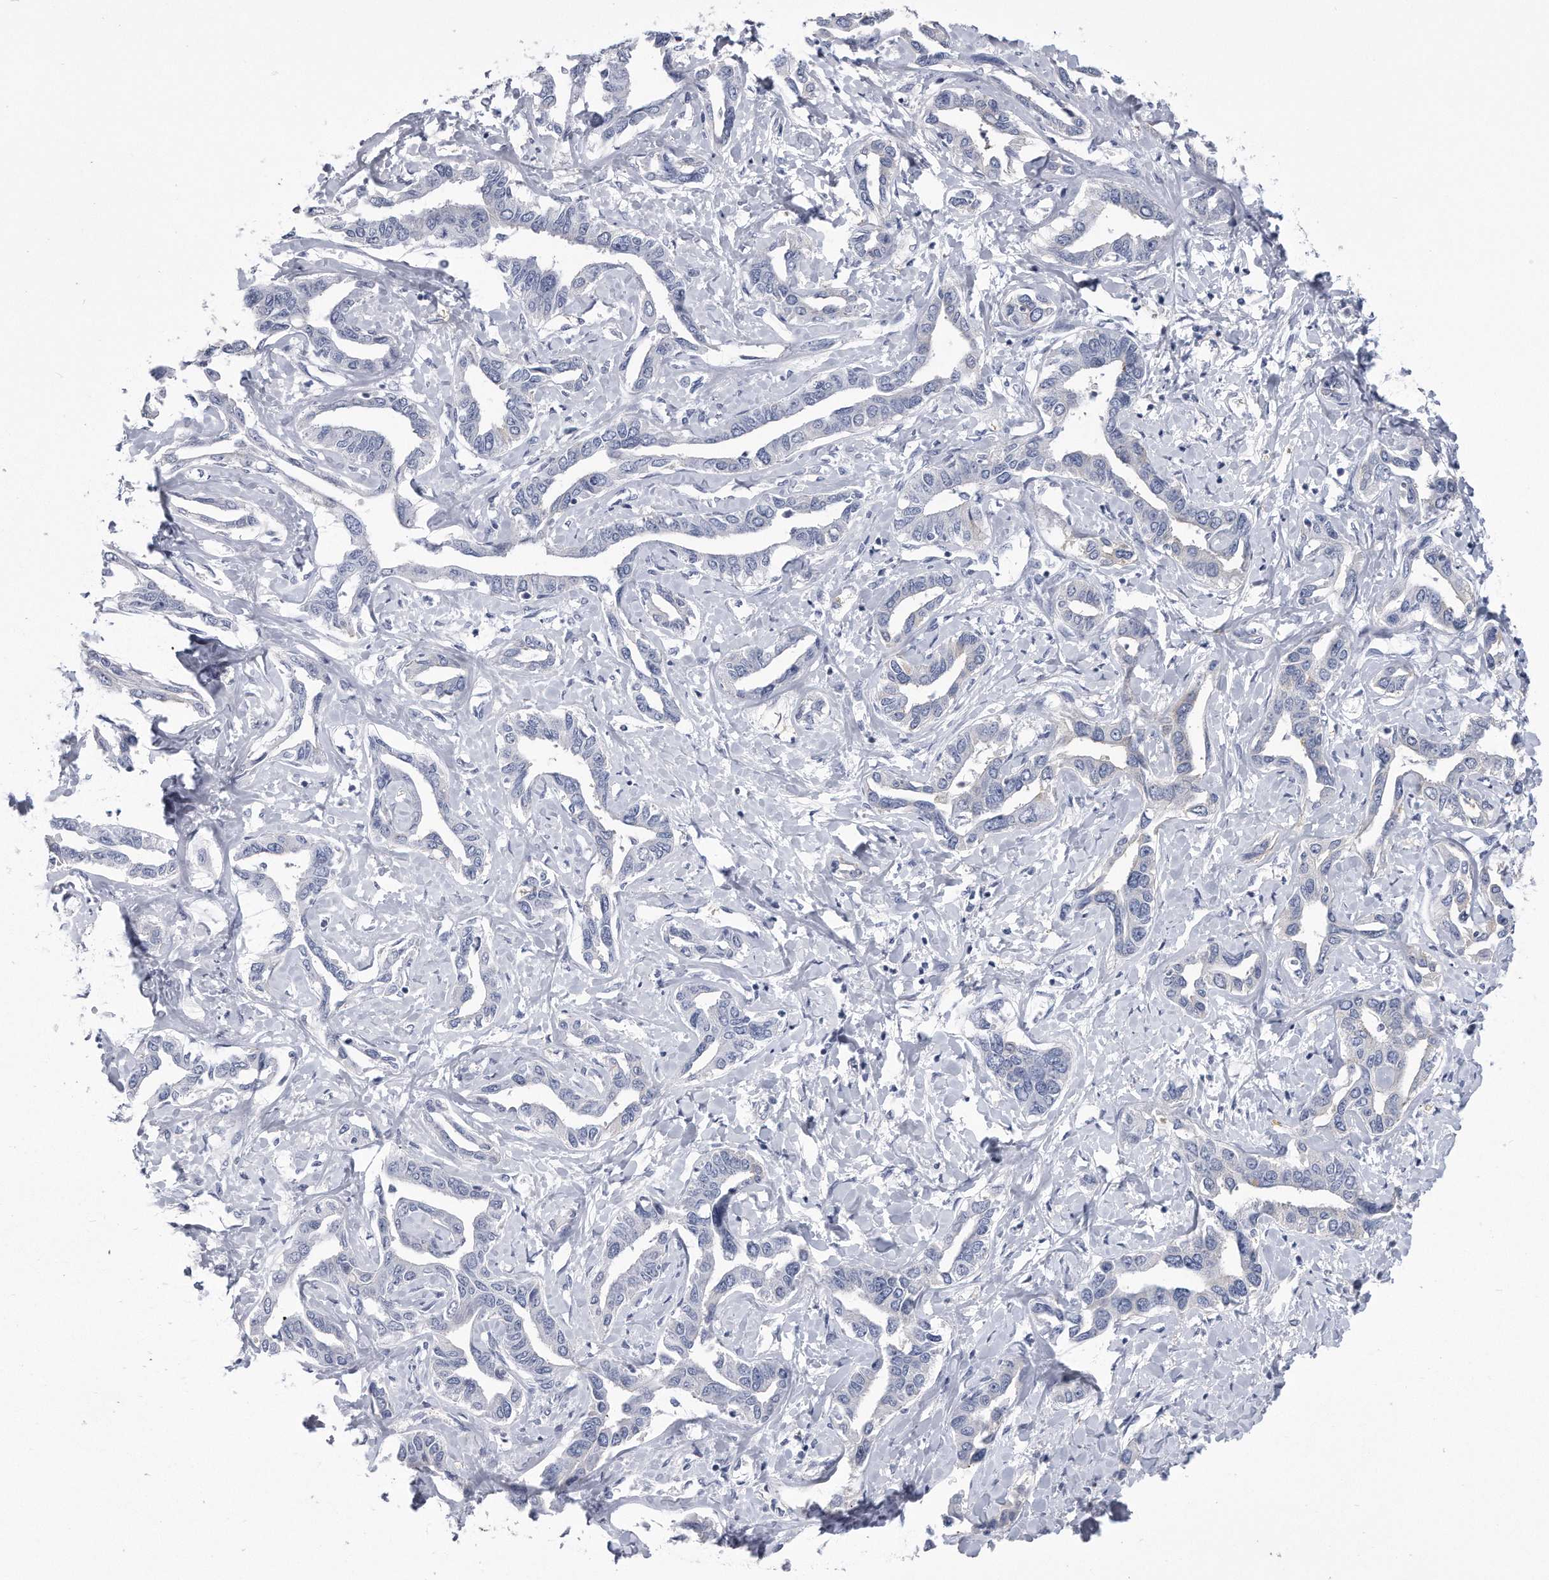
{"staining": {"intensity": "negative", "quantity": "none", "location": "none"}, "tissue": "liver cancer", "cell_type": "Tumor cells", "image_type": "cancer", "snomed": [{"axis": "morphology", "description": "Cholangiocarcinoma"}, {"axis": "topography", "description": "Liver"}], "caption": "Liver cholangiocarcinoma stained for a protein using immunohistochemistry reveals no expression tumor cells.", "gene": "PYGB", "patient": {"sex": "male", "age": 59}}